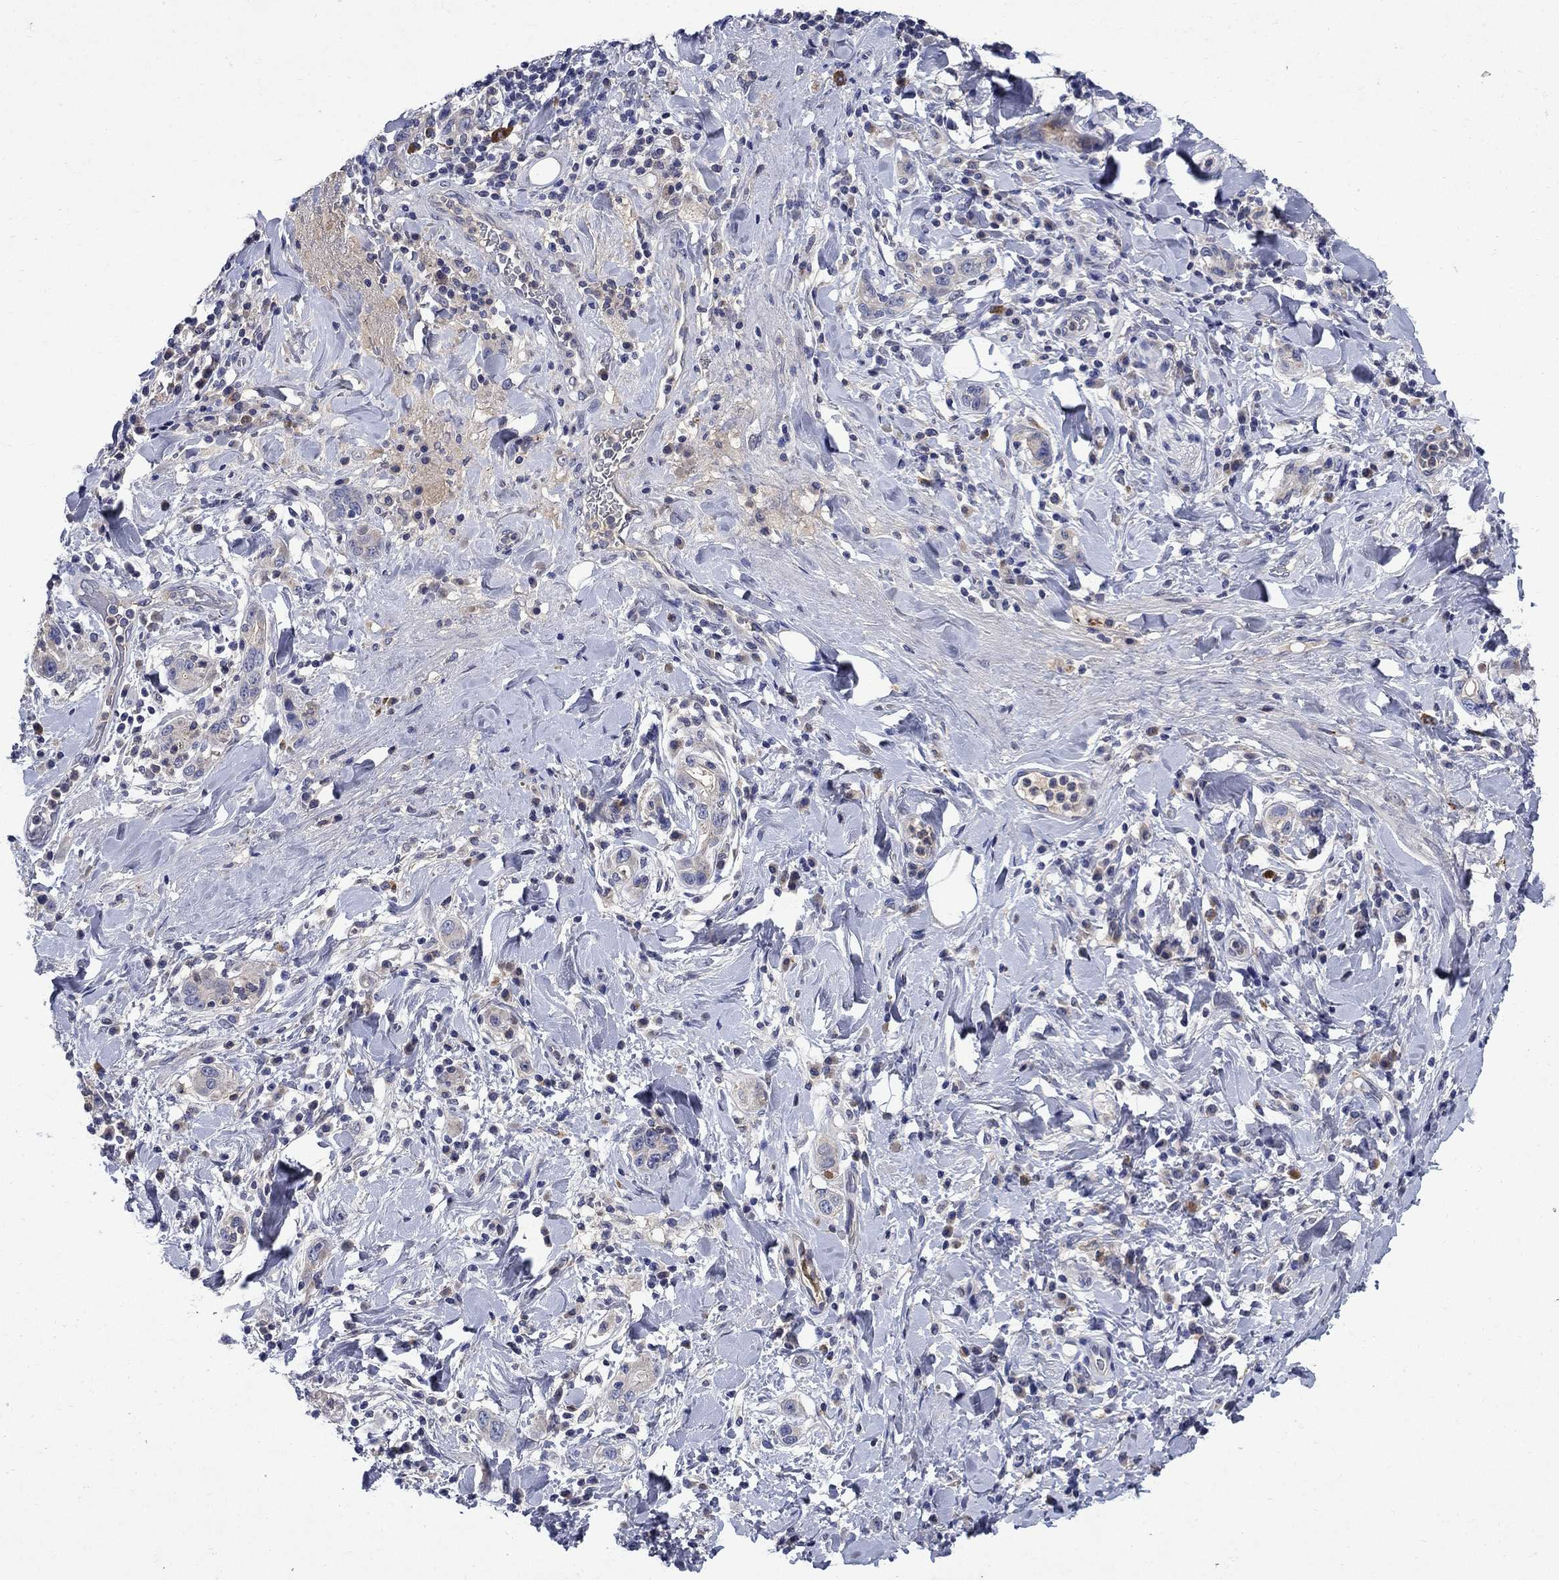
{"staining": {"intensity": "negative", "quantity": "none", "location": "none"}, "tissue": "stomach cancer", "cell_type": "Tumor cells", "image_type": "cancer", "snomed": [{"axis": "morphology", "description": "Adenocarcinoma, NOS"}, {"axis": "topography", "description": "Stomach"}], "caption": "The photomicrograph exhibits no staining of tumor cells in adenocarcinoma (stomach).", "gene": "STAB2", "patient": {"sex": "male", "age": 79}}